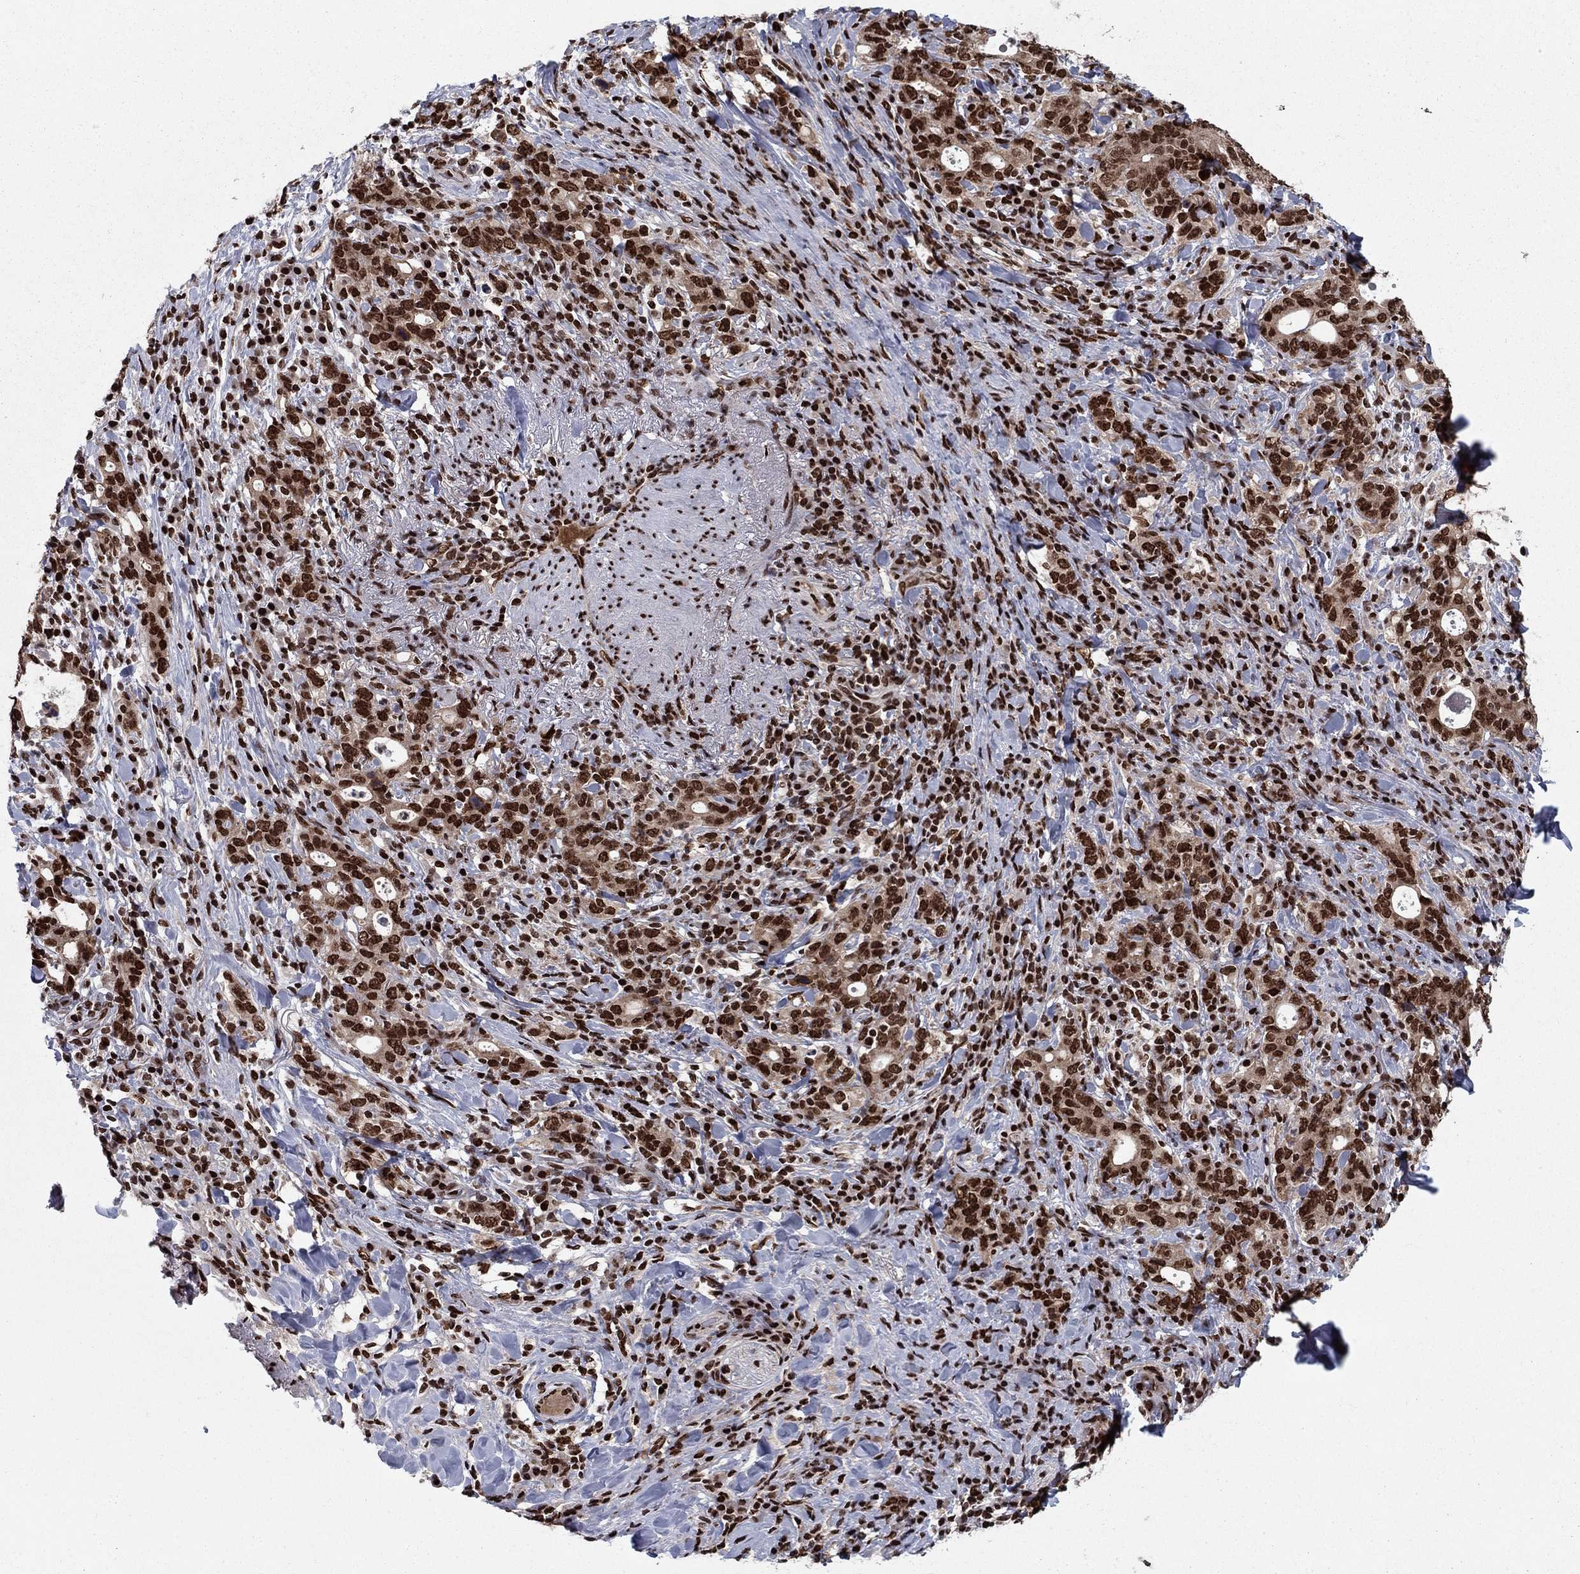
{"staining": {"intensity": "strong", "quantity": ">75%", "location": "nuclear"}, "tissue": "stomach cancer", "cell_type": "Tumor cells", "image_type": "cancer", "snomed": [{"axis": "morphology", "description": "Adenocarcinoma, NOS"}, {"axis": "topography", "description": "Stomach"}], "caption": "Strong nuclear expression for a protein is appreciated in about >75% of tumor cells of stomach cancer using IHC.", "gene": "USP54", "patient": {"sex": "male", "age": 79}}